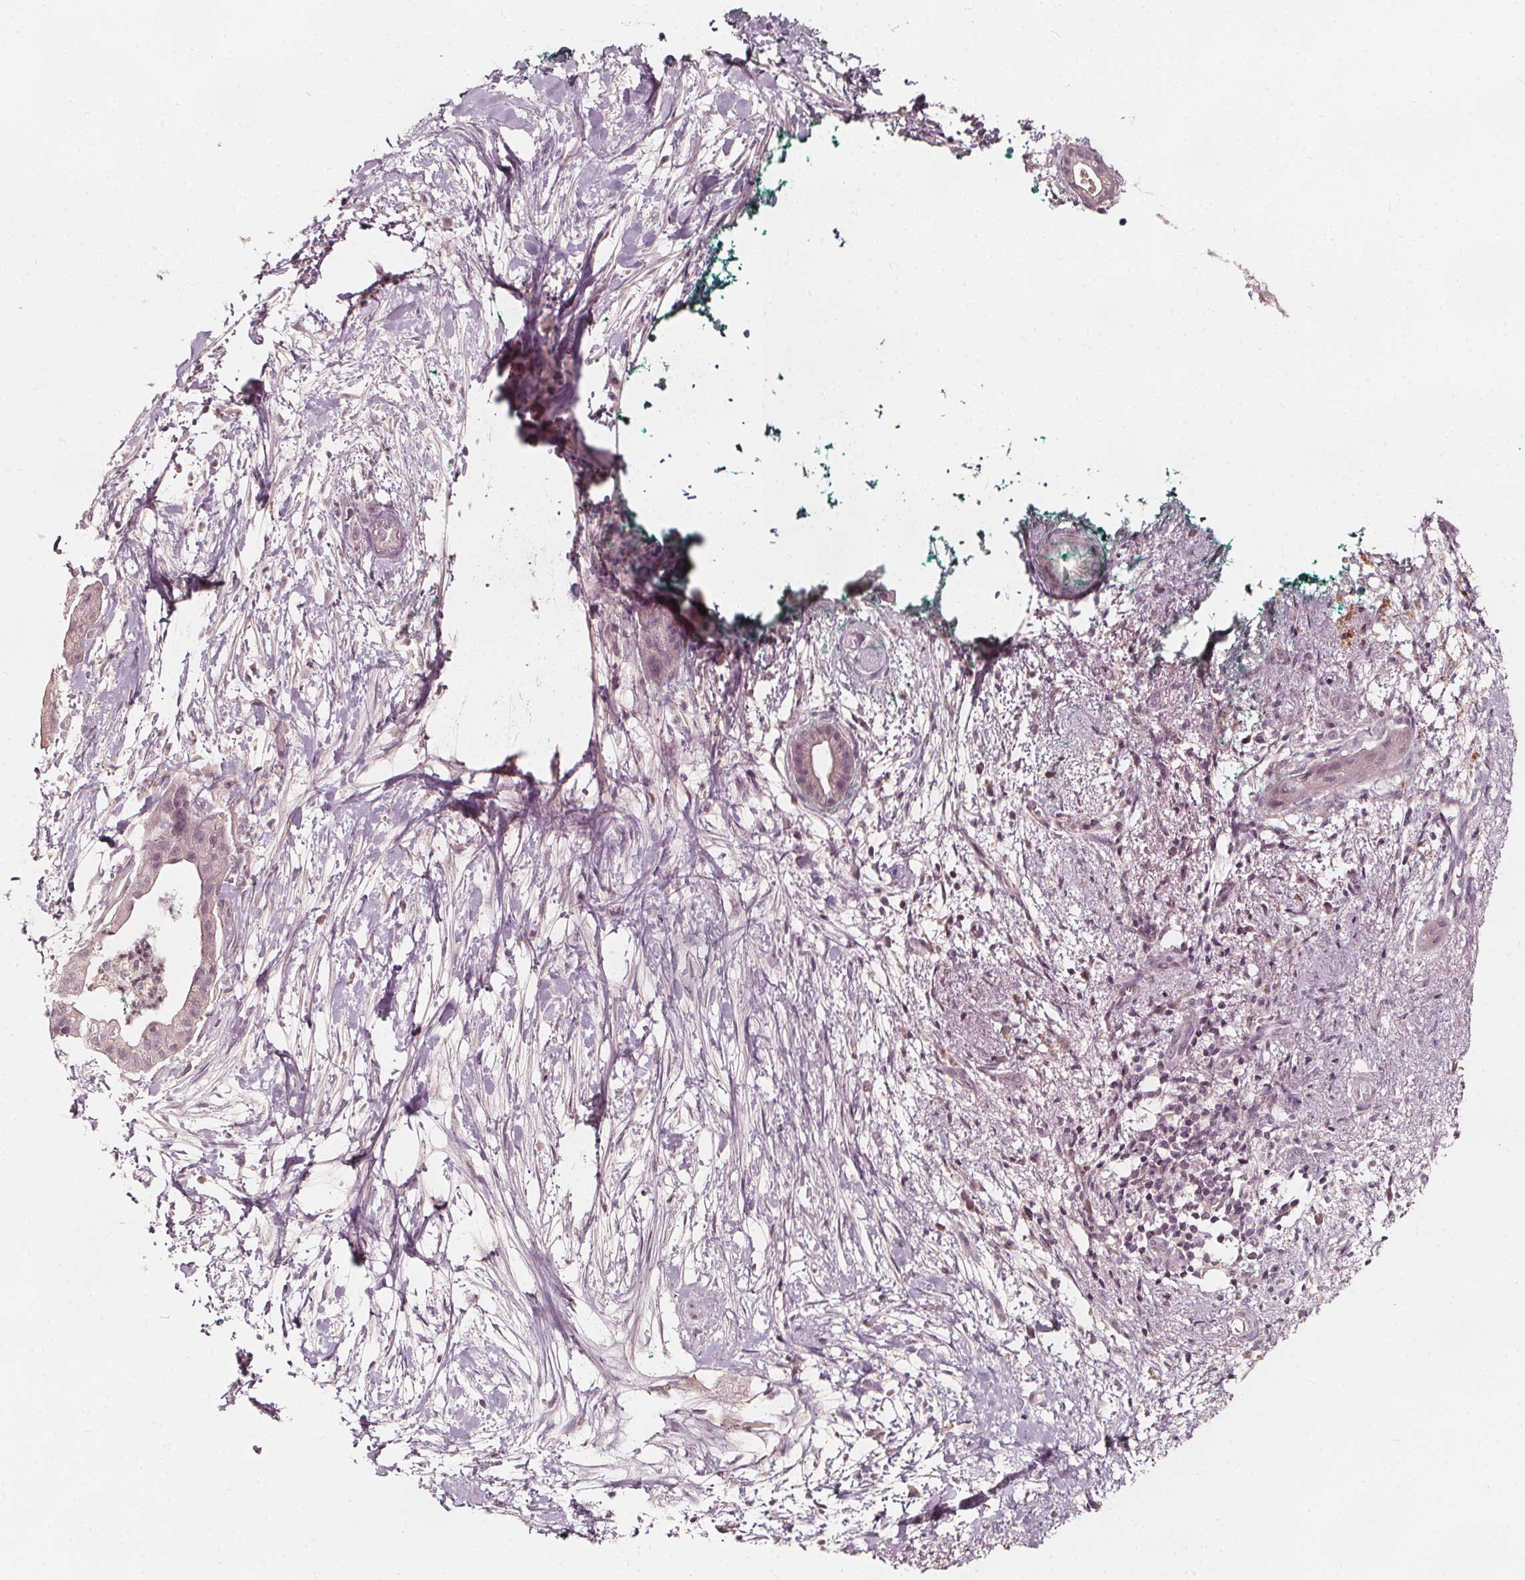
{"staining": {"intensity": "negative", "quantity": "none", "location": "none"}, "tissue": "pancreatic cancer", "cell_type": "Tumor cells", "image_type": "cancer", "snomed": [{"axis": "morphology", "description": "Normal tissue, NOS"}, {"axis": "morphology", "description": "Adenocarcinoma, NOS"}, {"axis": "topography", "description": "Lymph node"}, {"axis": "topography", "description": "Pancreas"}], "caption": "Photomicrograph shows no significant protein positivity in tumor cells of pancreatic adenocarcinoma.", "gene": "NPC1L1", "patient": {"sex": "female", "age": 58}}